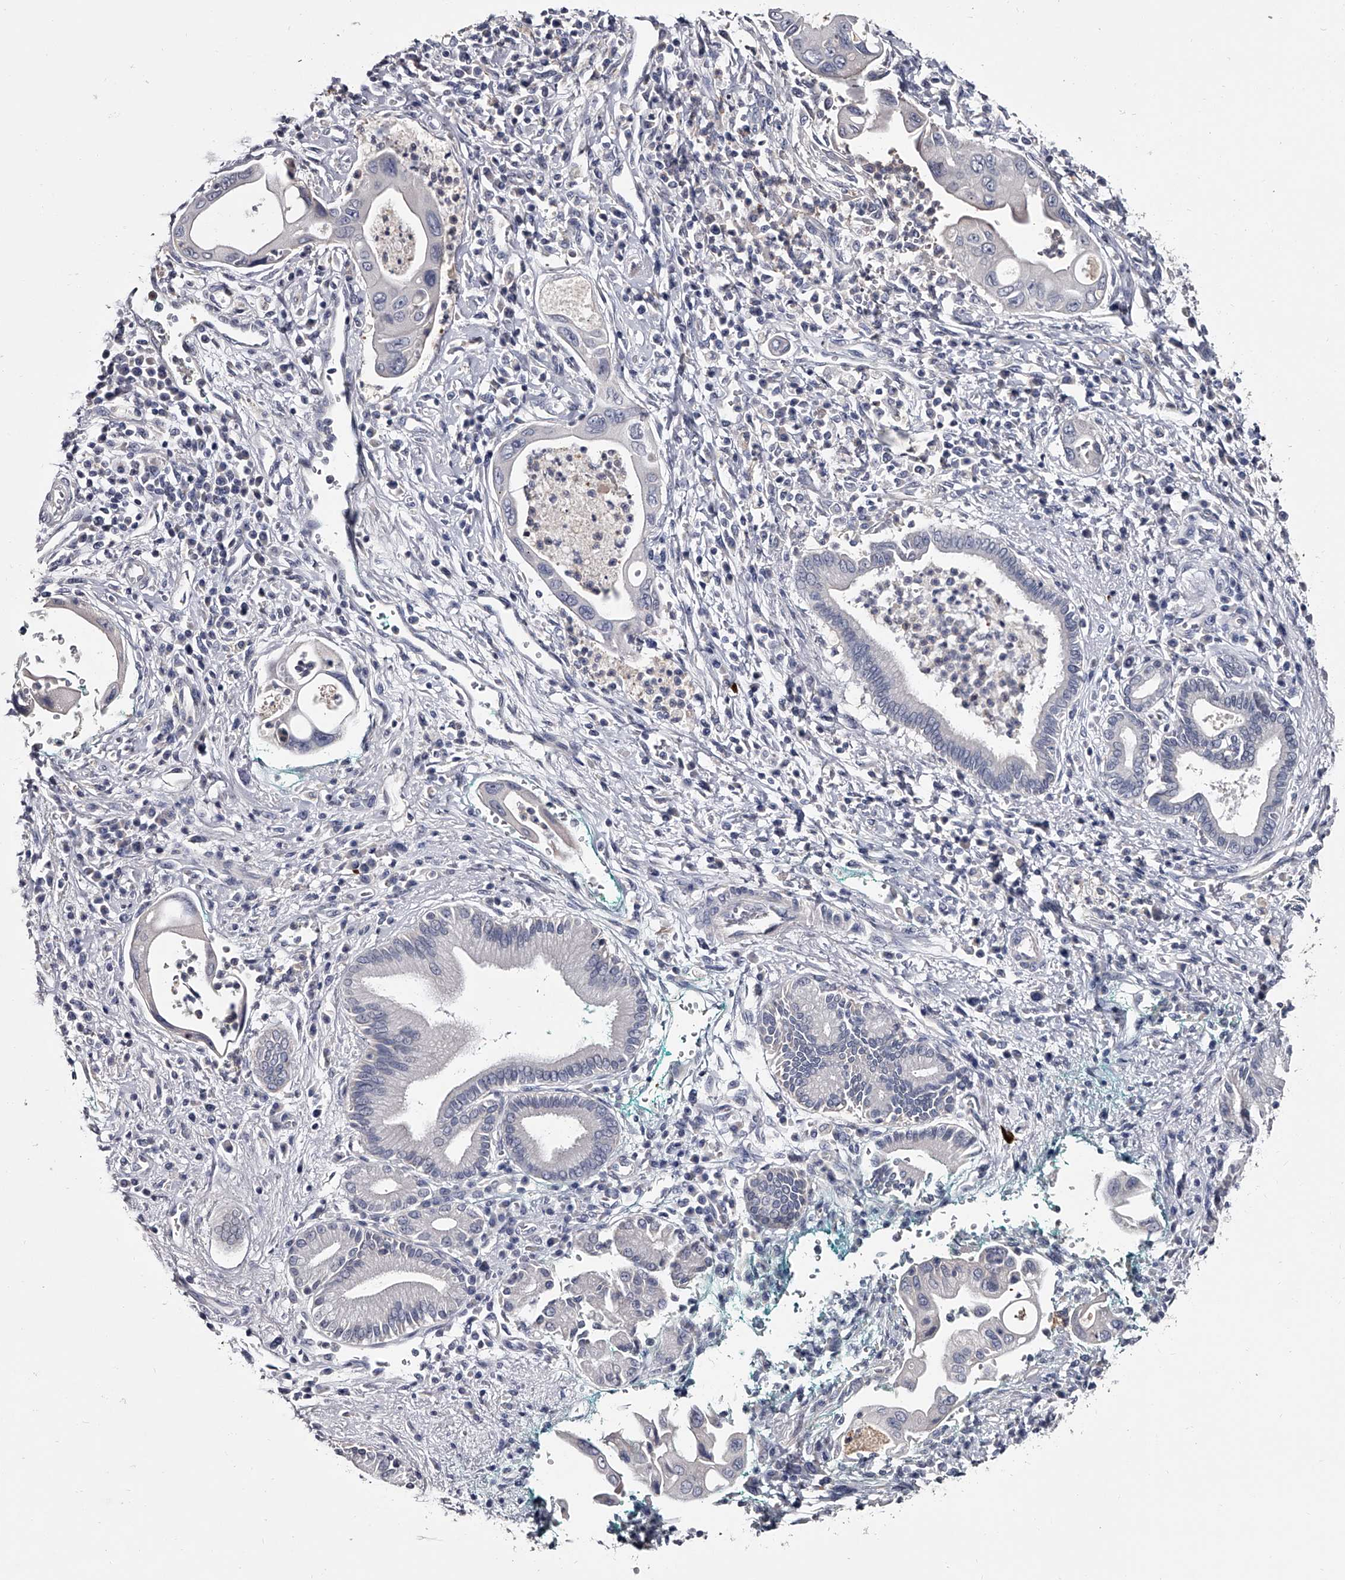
{"staining": {"intensity": "negative", "quantity": "none", "location": "none"}, "tissue": "pancreatic cancer", "cell_type": "Tumor cells", "image_type": "cancer", "snomed": [{"axis": "morphology", "description": "Adenocarcinoma, NOS"}, {"axis": "topography", "description": "Pancreas"}], "caption": "Tumor cells show no significant positivity in pancreatic adenocarcinoma. (Brightfield microscopy of DAB immunohistochemistry at high magnification).", "gene": "GAPVD1", "patient": {"sex": "male", "age": 78}}